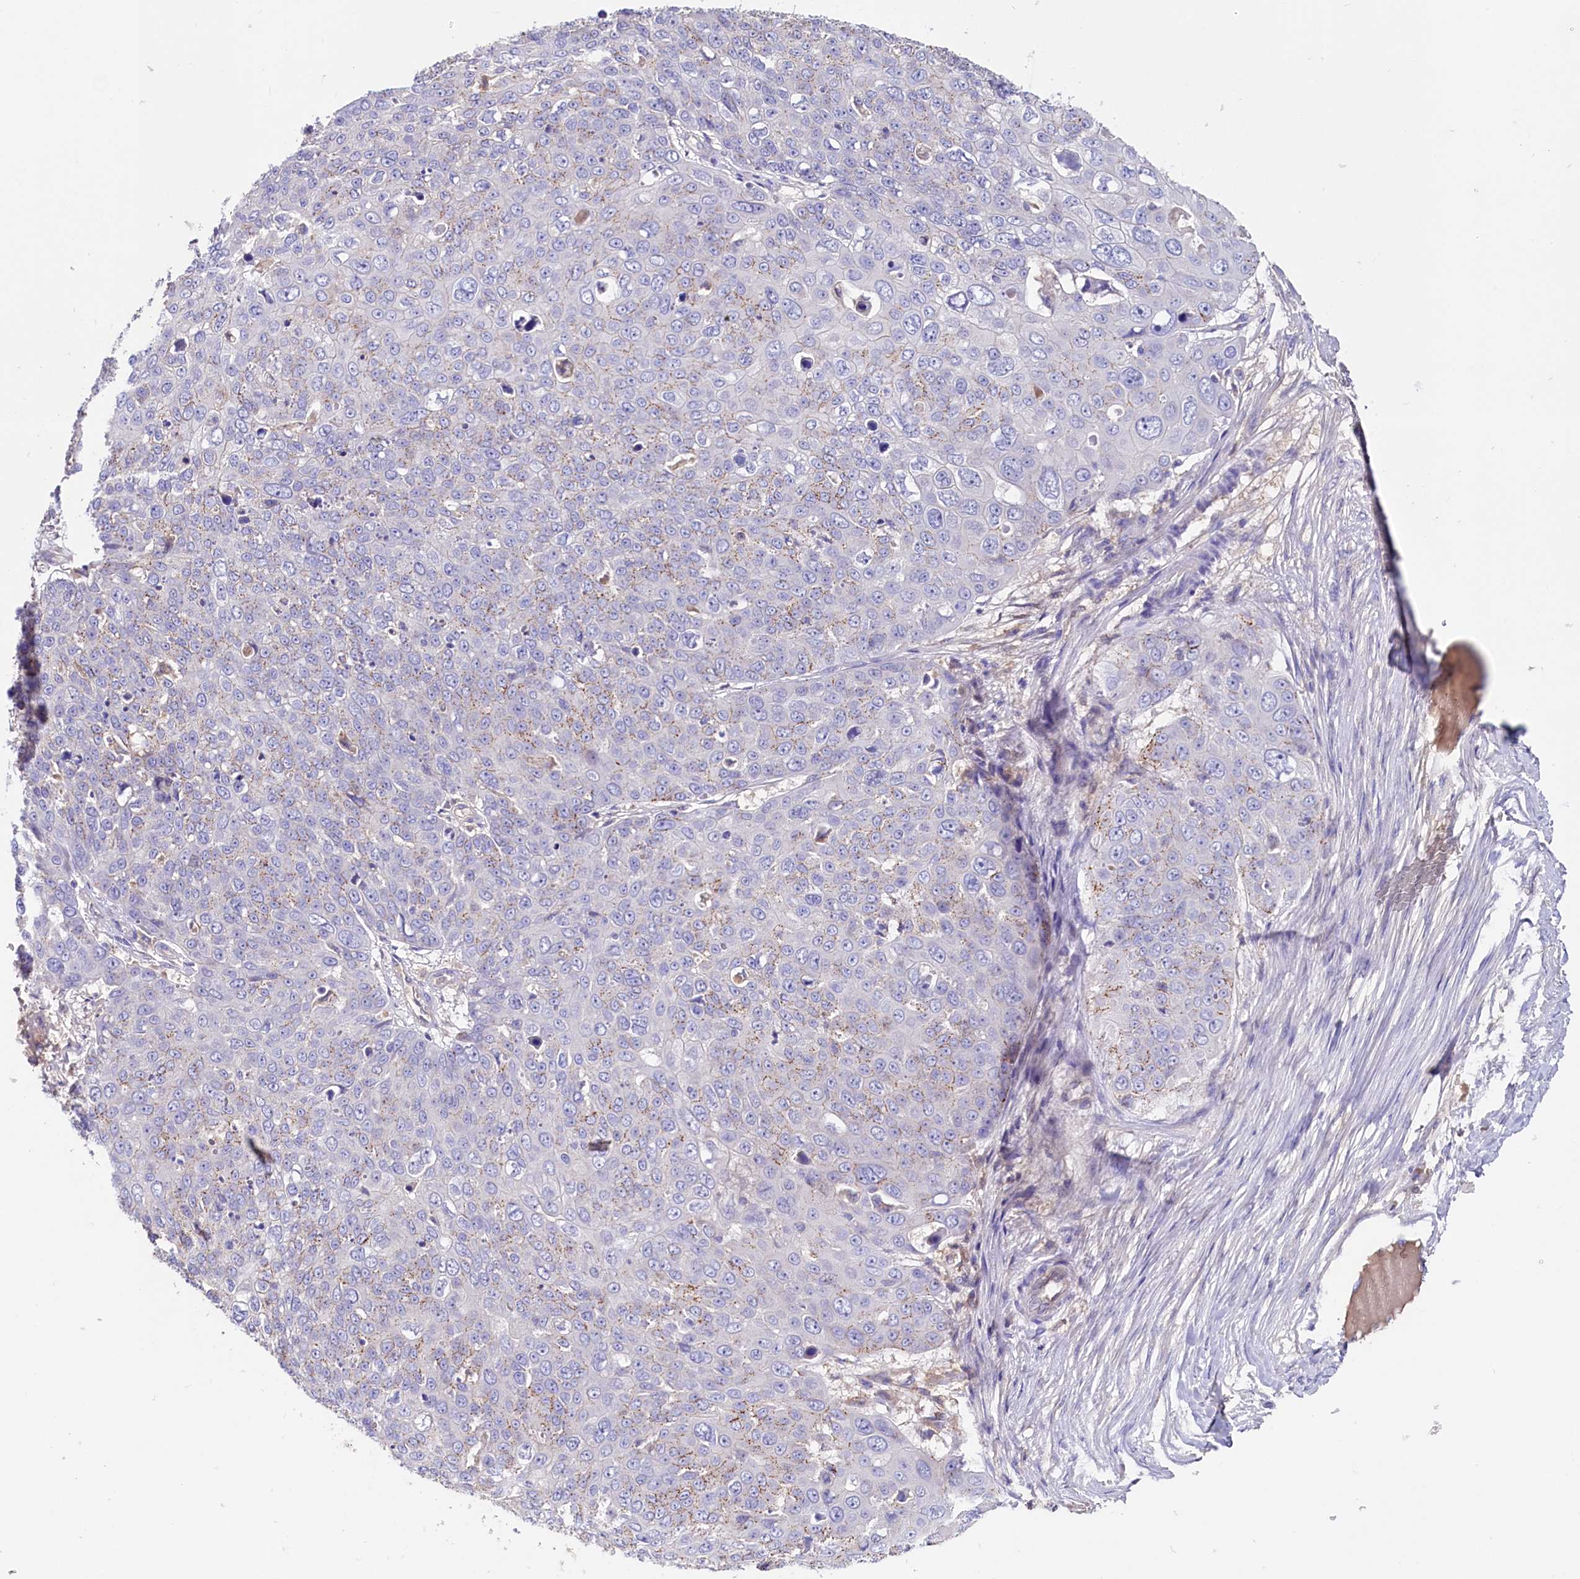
{"staining": {"intensity": "weak", "quantity": "<25%", "location": "cytoplasmic/membranous"}, "tissue": "skin cancer", "cell_type": "Tumor cells", "image_type": "cancer", "snomed": [{"axis": "morphology", "description": "Squamous cell carcinoma, NOS"}, {"axis": "topography", "description": "Skin"}], "caption": "Immunohistochemical staining of squamous cell carcinoma (skin) displays no significant staining in tumor cells. The staining is performed using DAB (3,3'-diaminobenzidine) brown chromogen with nuclei counter-stained in using hematoxylin.", "gene": "IL17RD", "patient": {"sex": "male", "age": 71}}